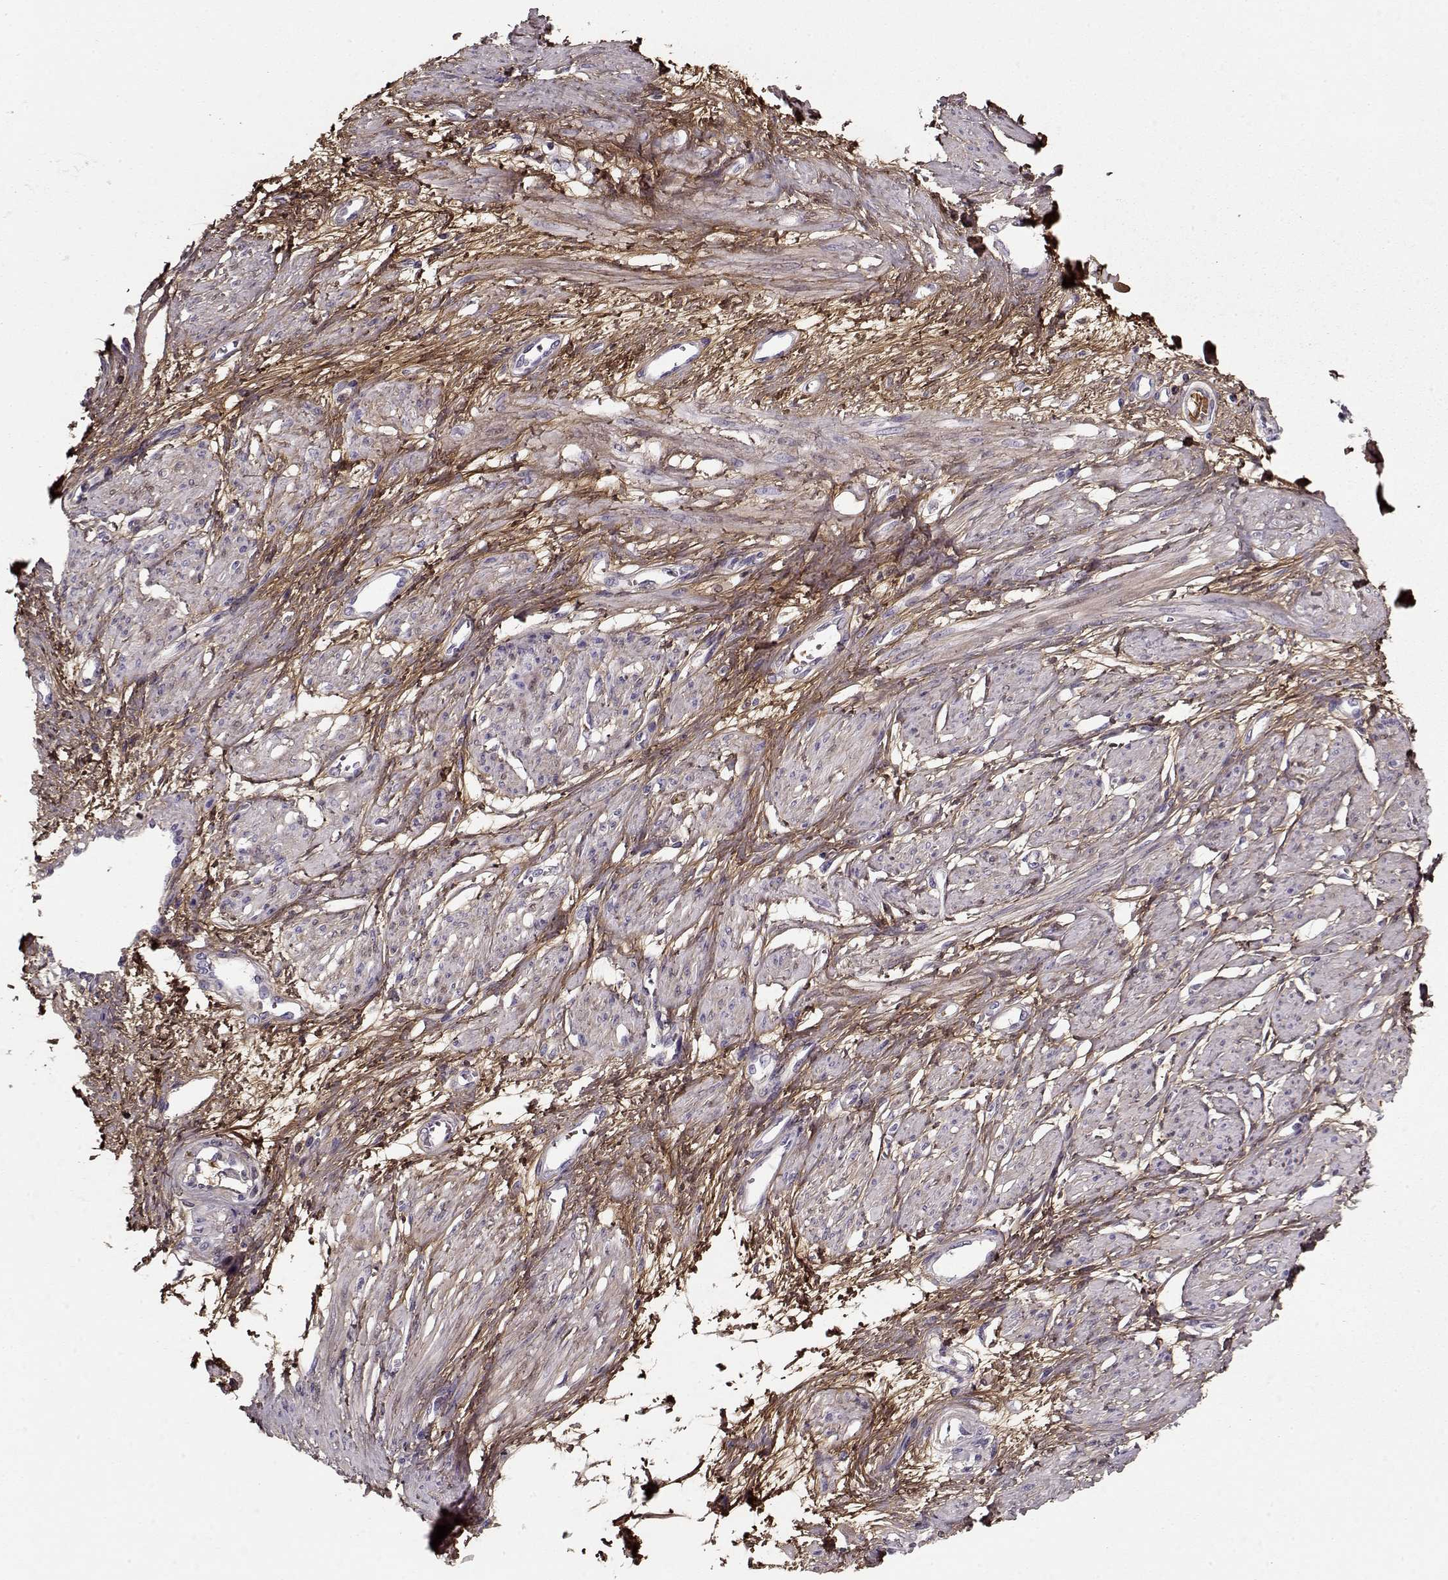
{"staining": {"intensity": "negative", "quantity": "none", "location": "none"}, "tissue": "smooth muscle", "cell_type": "Smooth muscle cells", "image_type": "normal", "snomed": [{"axis": "morphology", "description": "Normal tissue, NOS"}, {"axis": "topography", "description": "Smooth muscle"}, {"axis": "topography", "description": "Uterus"}], "caption": "The micrograph exhibits no significant staining in smooth muscle cells of smooth muscle. The staining was performed using DAB to visualize the protein expression in brown, while the nuclei were stained in blue with hematoxylin (Magnification: 20x).", "gene": "LUM", "patient": {"sex": "female", "age": 39}}